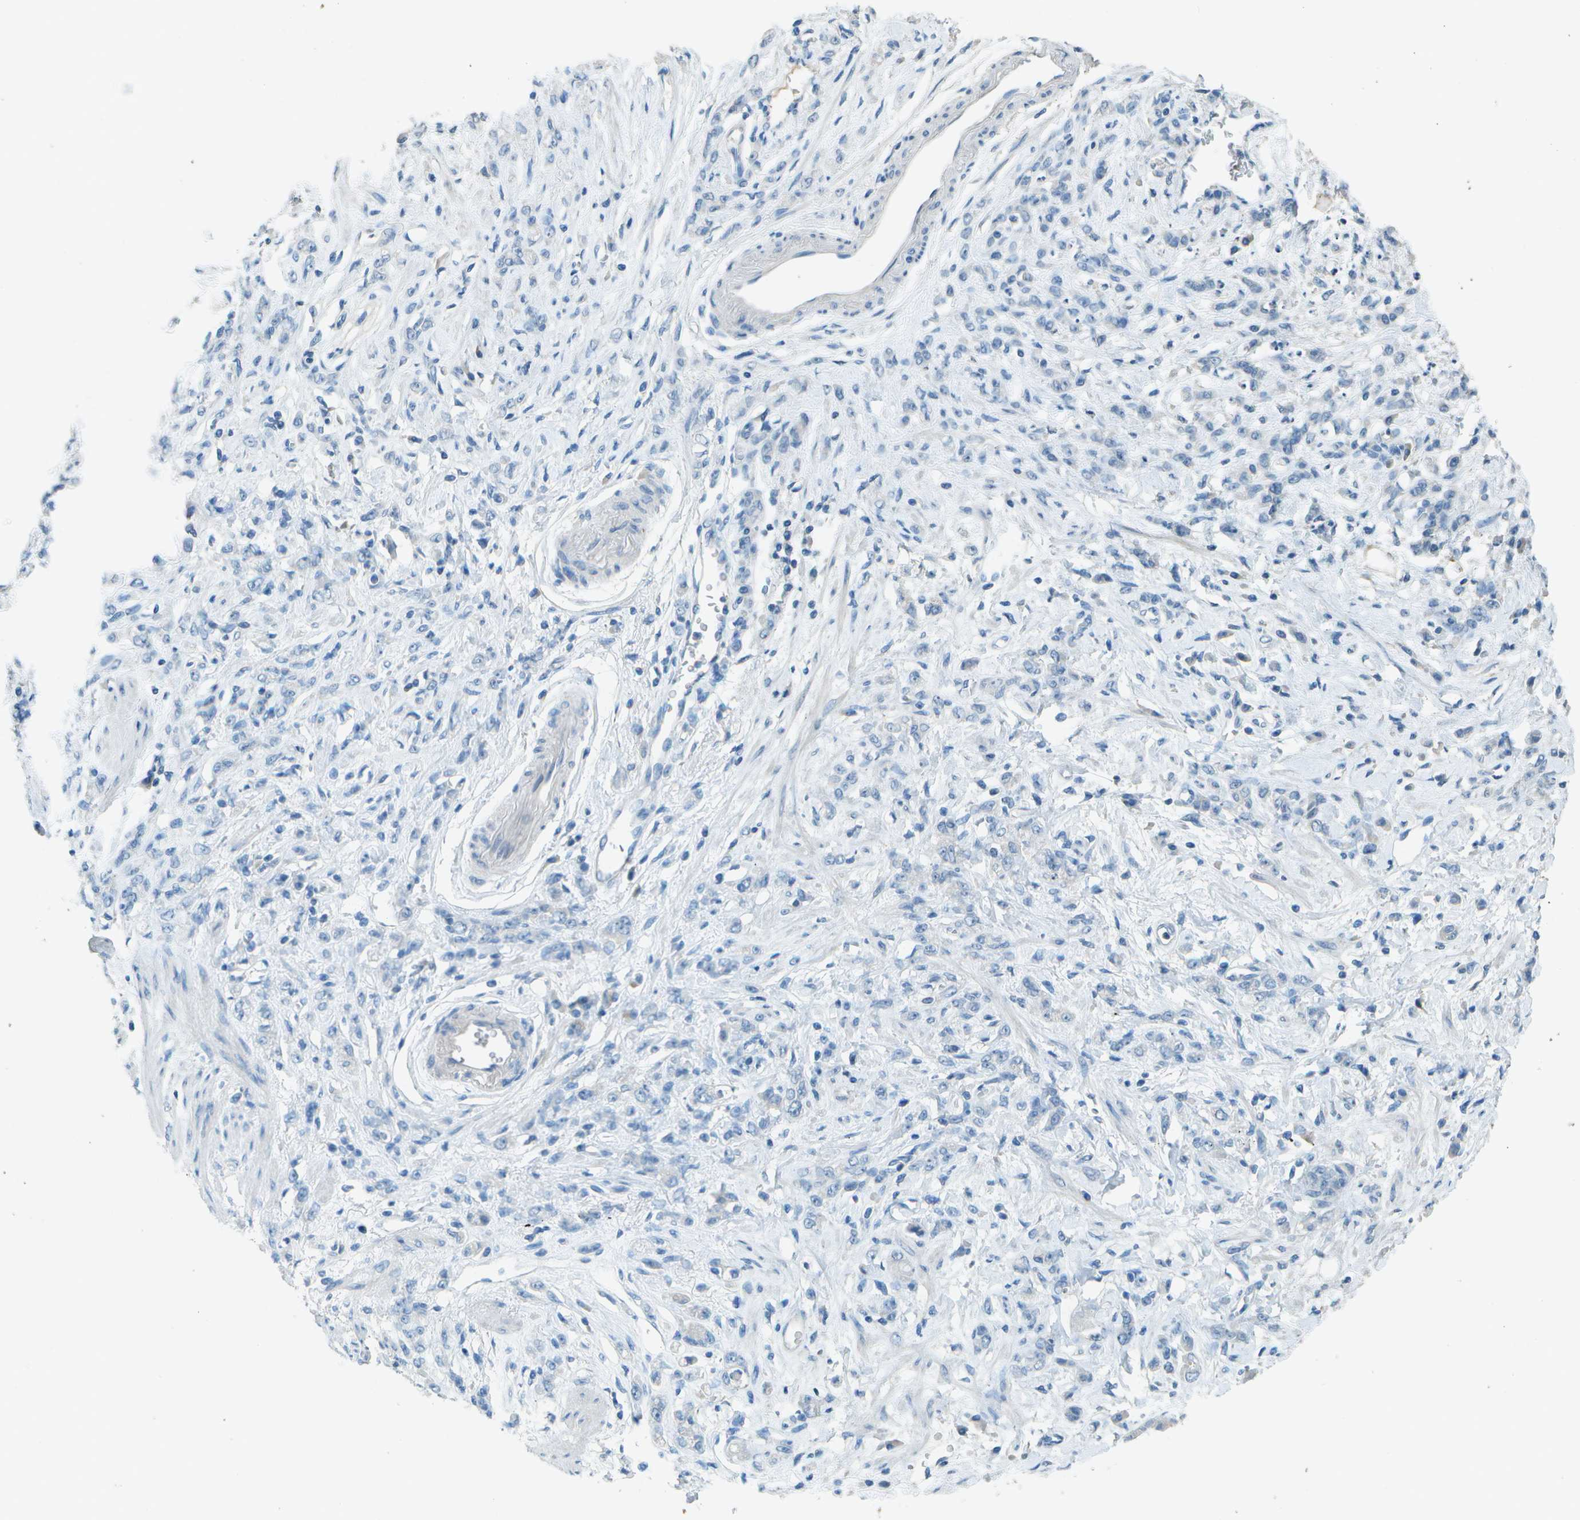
{"staining": {"intensity": "negative", "quantity": "none", "location": "none"}, "tissue": "stomach cancer", "cell_type": "Tumor cells", "image_type": "cancer", "snomed": [{"axis": "morphology", "description": "Normal tissue, NOS"}, {"axis": "morphology", "description": "Adenocarcinoma, NOS"}, {"axis": "topography", "description": "Stomach"}], "caption": "The photomicrograph demonstrates no significant positivity in tumor cells of stomach cancer (adenocarcinoma).", "gene": "LGI2", "patient": {"sex": "male", "age": 82}}